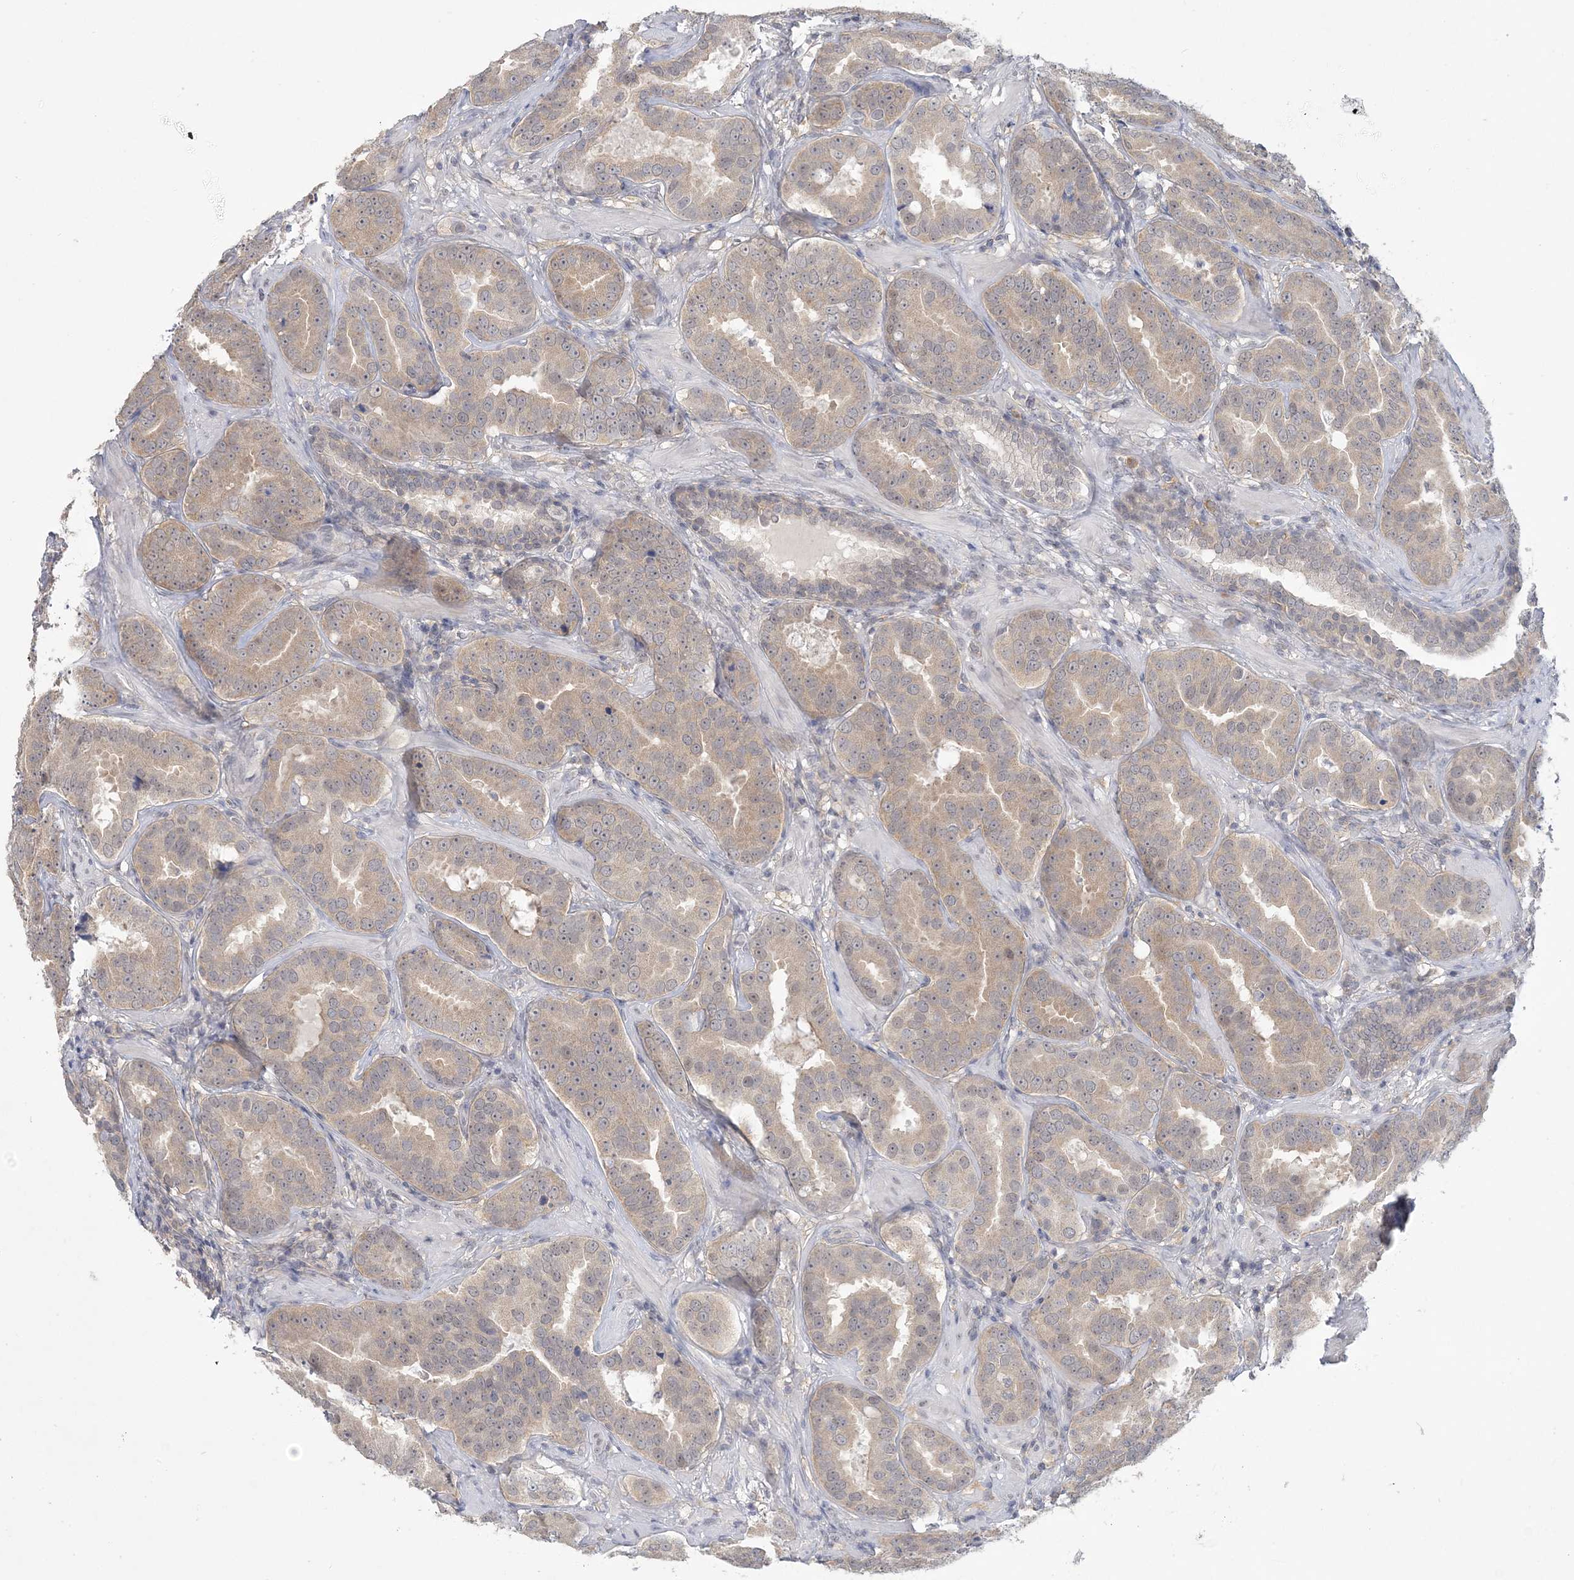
{"staining": {"intensity": "weak", "quantity": ">75%", "location": "cytoplasmic/membranous"}, "tissue": "prostate cancer", "cell_type": "Tumor cells", "image_type": "cancer", "snomed": [{"axis": "morphology", "description": "Adenocarcinoma, Low grade"}, {"axis": "topography", "description": "Prostate"}], "caption": "This image demonstrates prostate cancer stained with IHC to label a protein in brown. The cytoplasmic/membranous of tumor cells show weak positivity for the protein. Nuclei are counter-stained blue.", "gene": "ANKS1A", "patient": {"sex": "male", "age": 59}}